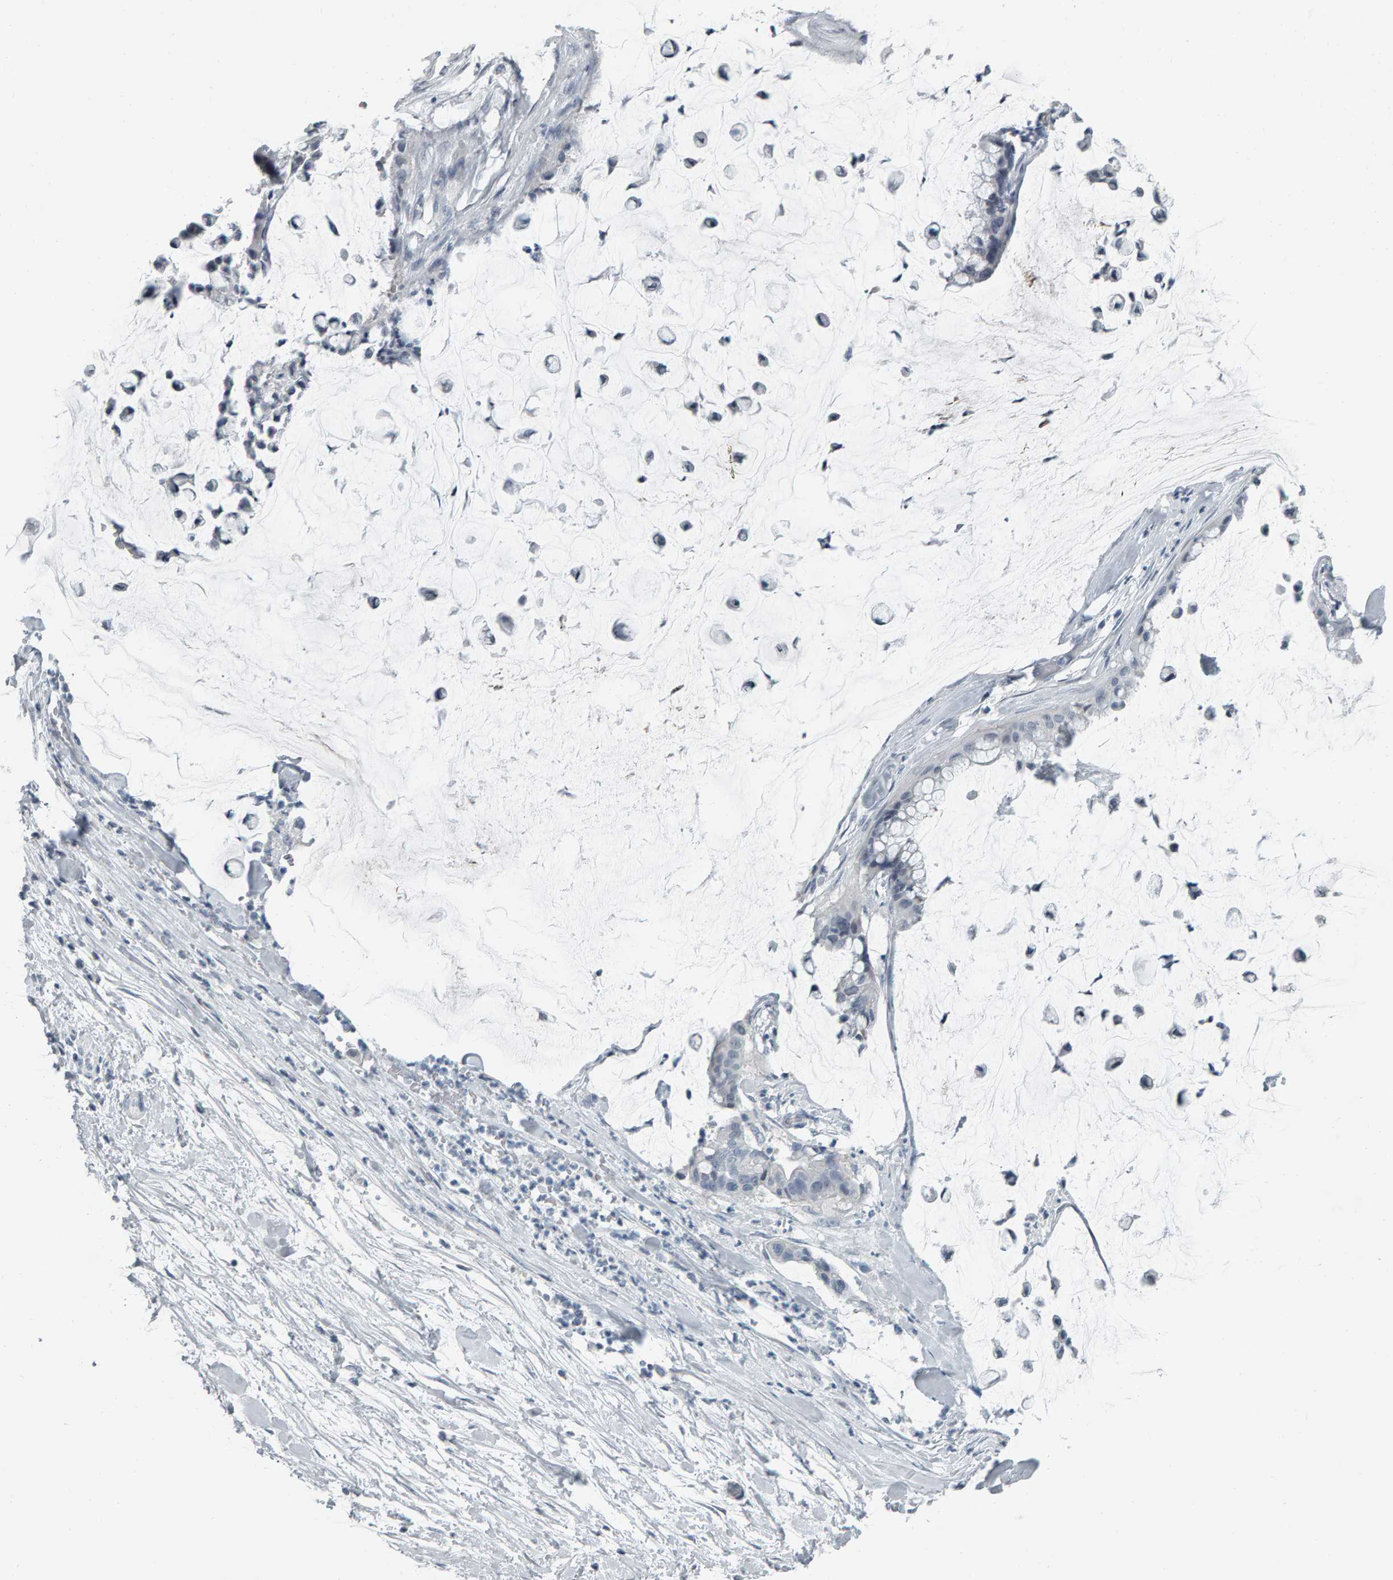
{"staining": {"intensity": "negative", "quantity": "none", "location": "none"}, "tissue": "pancreatic cancer", "cell_type": "Tumor cells", "image_type": "cancer", "snomed": [{"axis": "morphology", "description": "Adenocarcinoma, NOS"}, {"axis": "topography", "description": "Pancreas"}], "caption": "Human pancreatic adenocarcinoma stained for a protein using immunohistochemistry (IHC) shows no expression in tumor cells.", "gene": "PYY", "patient": {"sex": "male", "age": 41}}